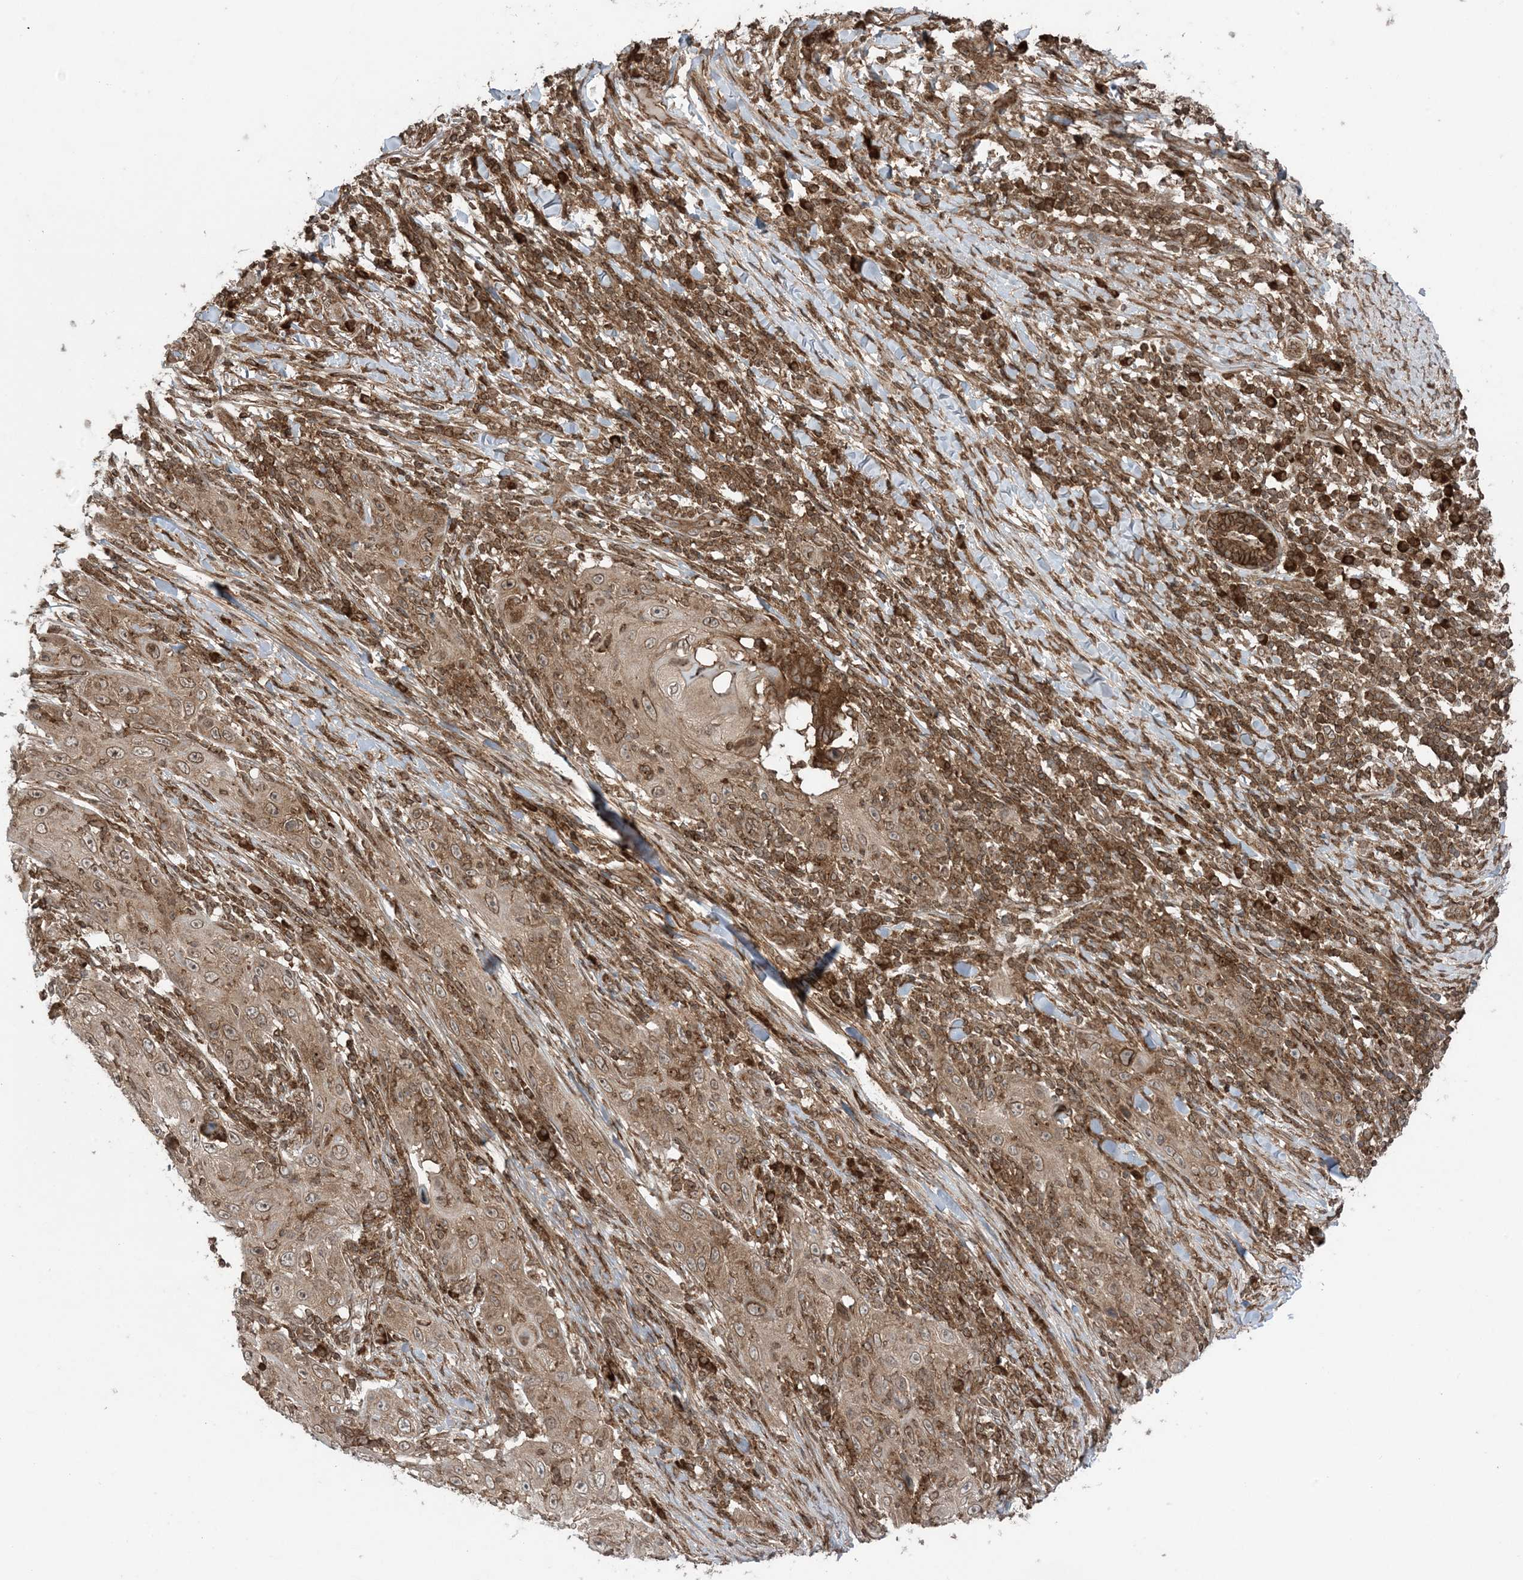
{"staining": {"intensity": "moderate", "quantity": ">75%", "location": "cytoplasmic/membranous"}, "tissue": "skin cancer", "cell_type": "Tumor cells", "image_type": "cancer", "snomed": [{"axis": "morphology", "description": "Squamous cell carcinoma, NOS"}, {"axis": "topography", "description": "Skin"}], "caption": "Immunohistochemical staining of skin cancer (squamous cell carcinoma) exhibits medium levels of moderate cytoplasmic/membranous protein positivity in about >75% of tumor cells. The protein is stained brown, and the nuclei are stained in blue (DAB (3,3'-diaminobenzidine) IHC with brightfield microscopy, high magnification).", "gene": "DDX19B", "patient": {"sex": "female", "age": 88}}